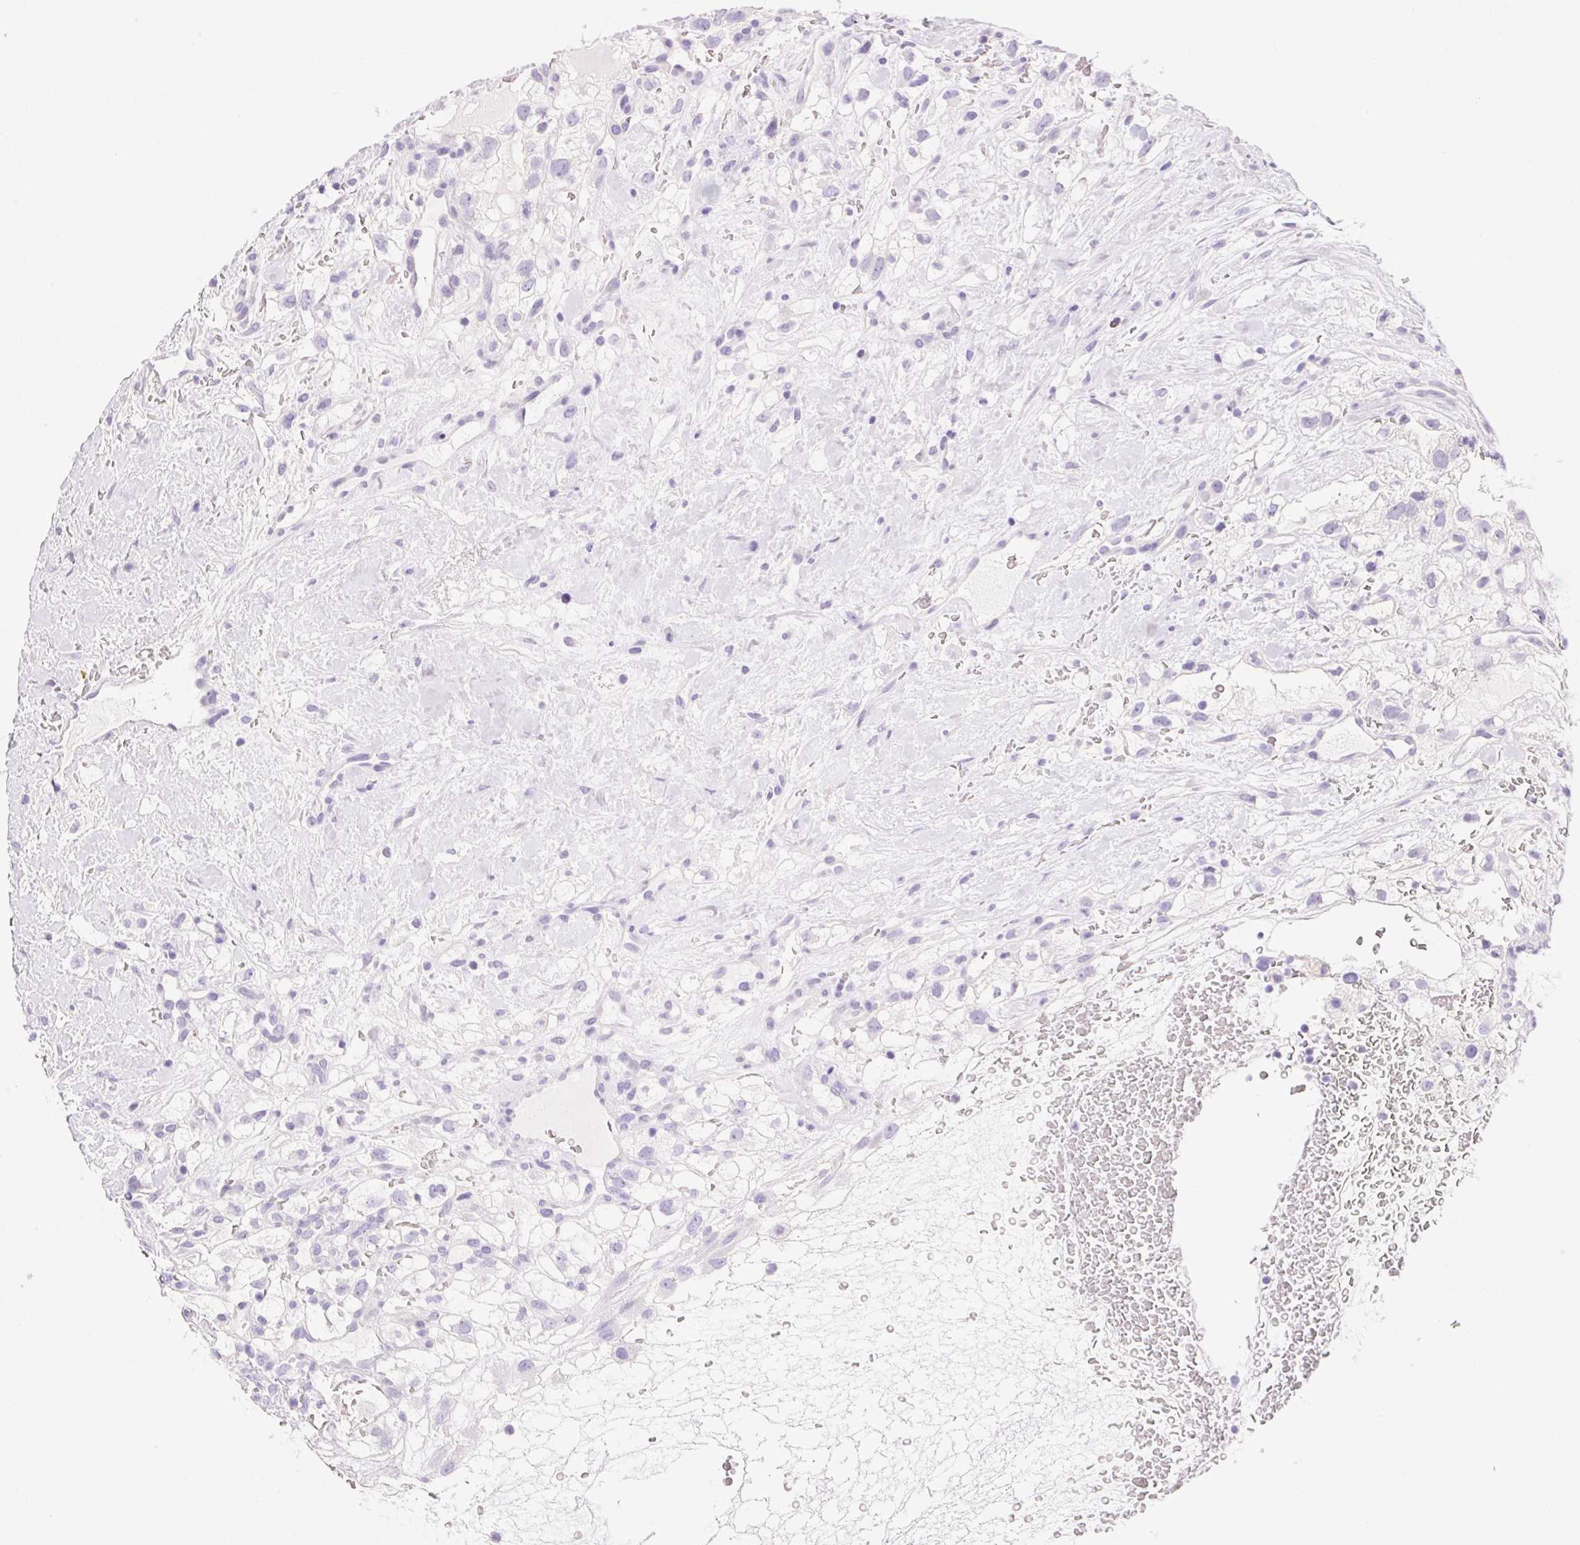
{"staining": {"intensity": "negative", "quantity": "none", "location": "none"}, "tissue": "renal cancer", "cell_type": "Tumor cells", "image_type": "cancer", "snomed": [{"axis": "morphology", "description": "Adenocarcinoma, NOS"}, {"axis": "topography", "description": "Kidney"}], "caption": "Protein analysis of renal cancer (adenocarcinoma) demonstrates no significant staining in tumor cells.", "gene": "DHCR24", "patient": {"sex": "male", "age": 59}}